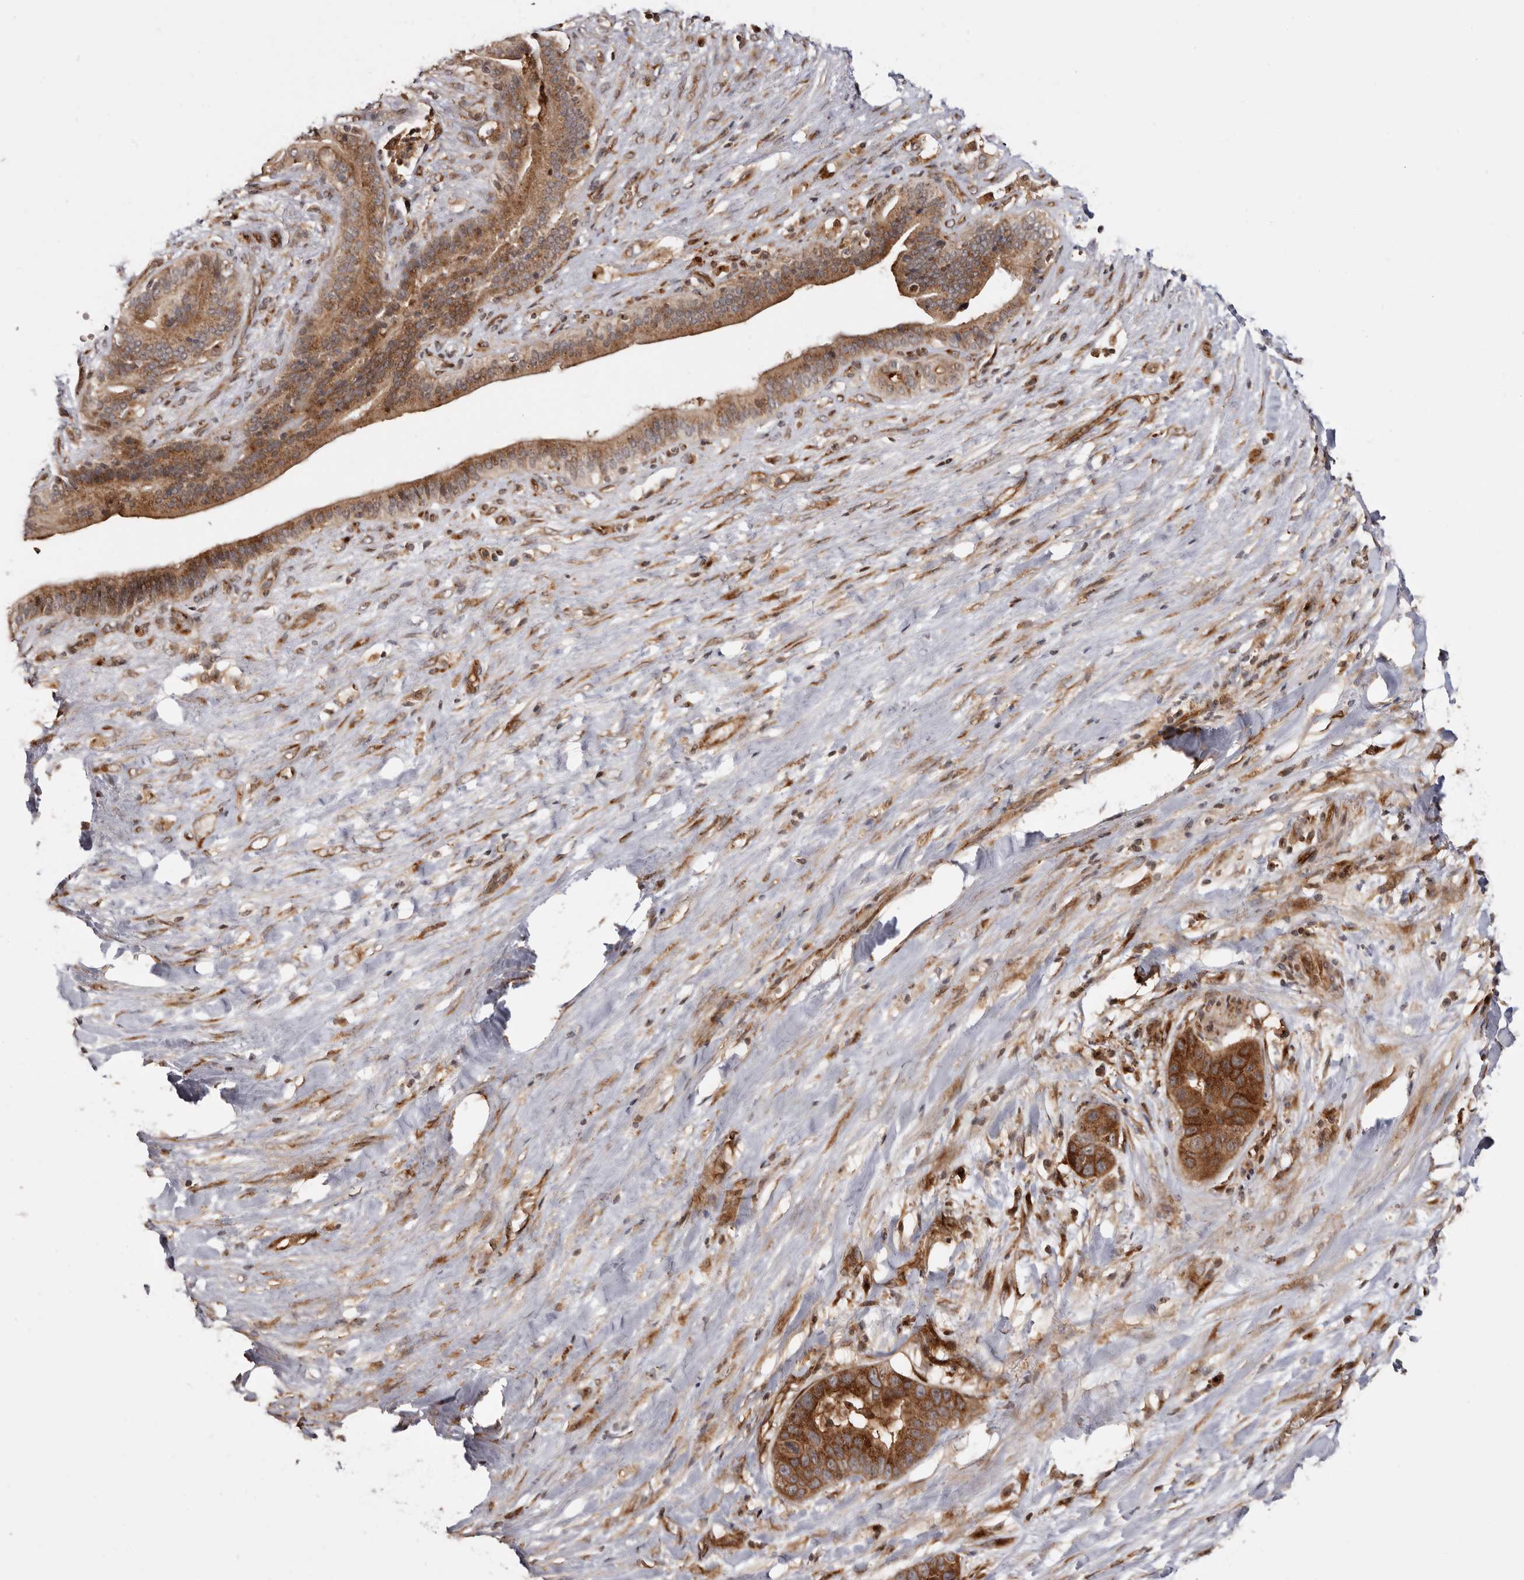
{"staining": {"intensity": "strong", "quantity": ">75%", "location": "cytoplasmic/membranous"}, "tissue": "liver cancer", "cell_type": "Tumor cells", "image_type": "cancer", "snomed": [{"axis": "morphology", "description": "Cholangiocarcinoma"}, {"axis": "topography", "description": "Liver"}], "caption": "Immunohistochemistry photomicrograph of human liver cancer stained for a protein (brown), which demonstrates high levels of strong cytoplasmic/membranous expression in about >75% of tumor cells.", "gene": "GPR27", "patient": {"sex": "female", "age": 52}}